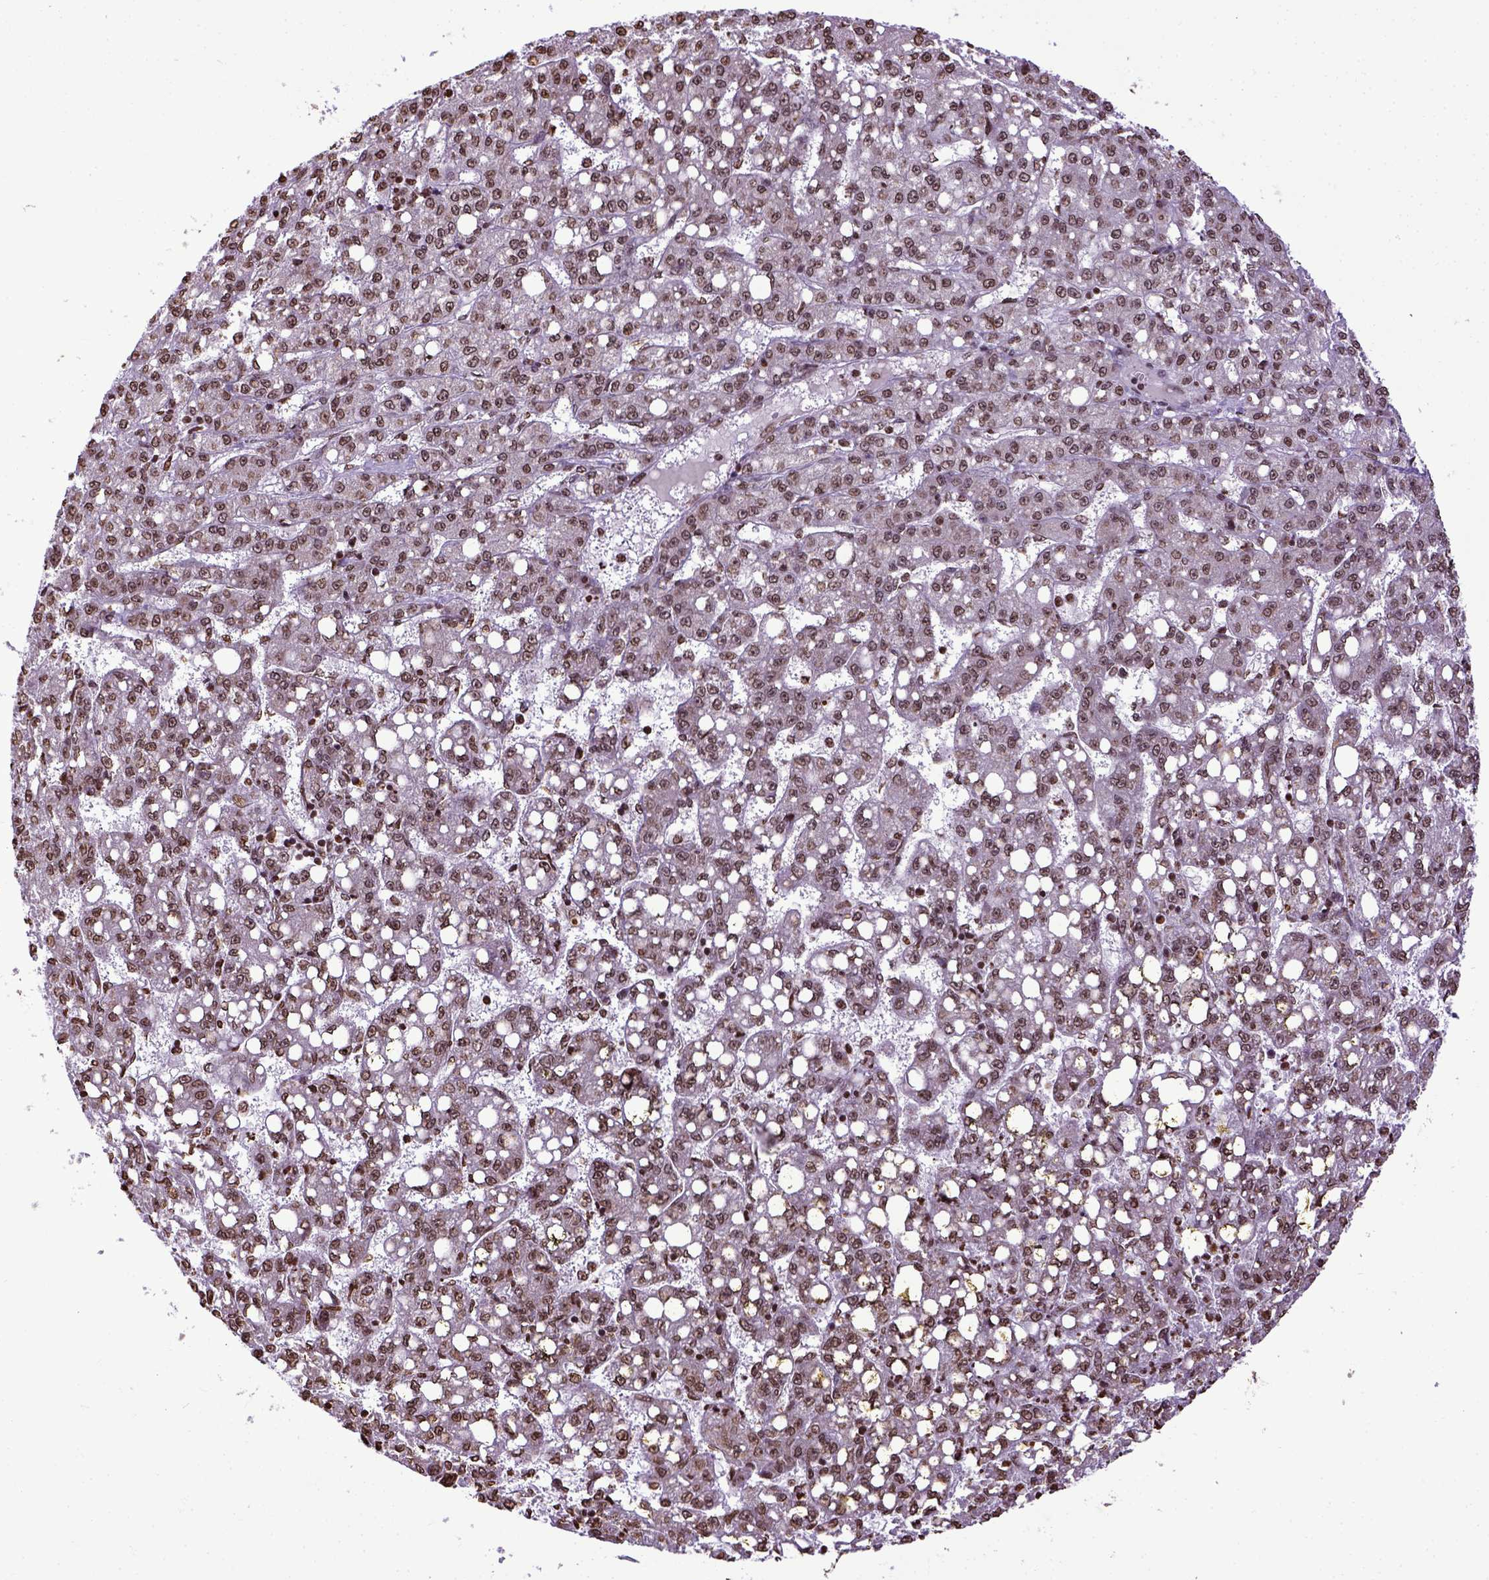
{"staining": {"intensity": "moderate", "quantity": ">75%", "location": "nuclear"}, "tissue": "liver cancer", "cell_type": "Tumor cells", "image_type": "cancer", "snomed": [{"axis": "morphology", "description": "Carcinoma, Hepatocellular, NOS"}, {"axis": "topography", "description": "Liver"}], "caption": "Protein staining by immunohistochemistry (IHC) exhibits moderate nuclear expression in about >75% of tumor cells in liver cancer (hepatocellular carcinoma).", "gene": "ZNF75D", "patient": {"sex": "female", "age": 65}}